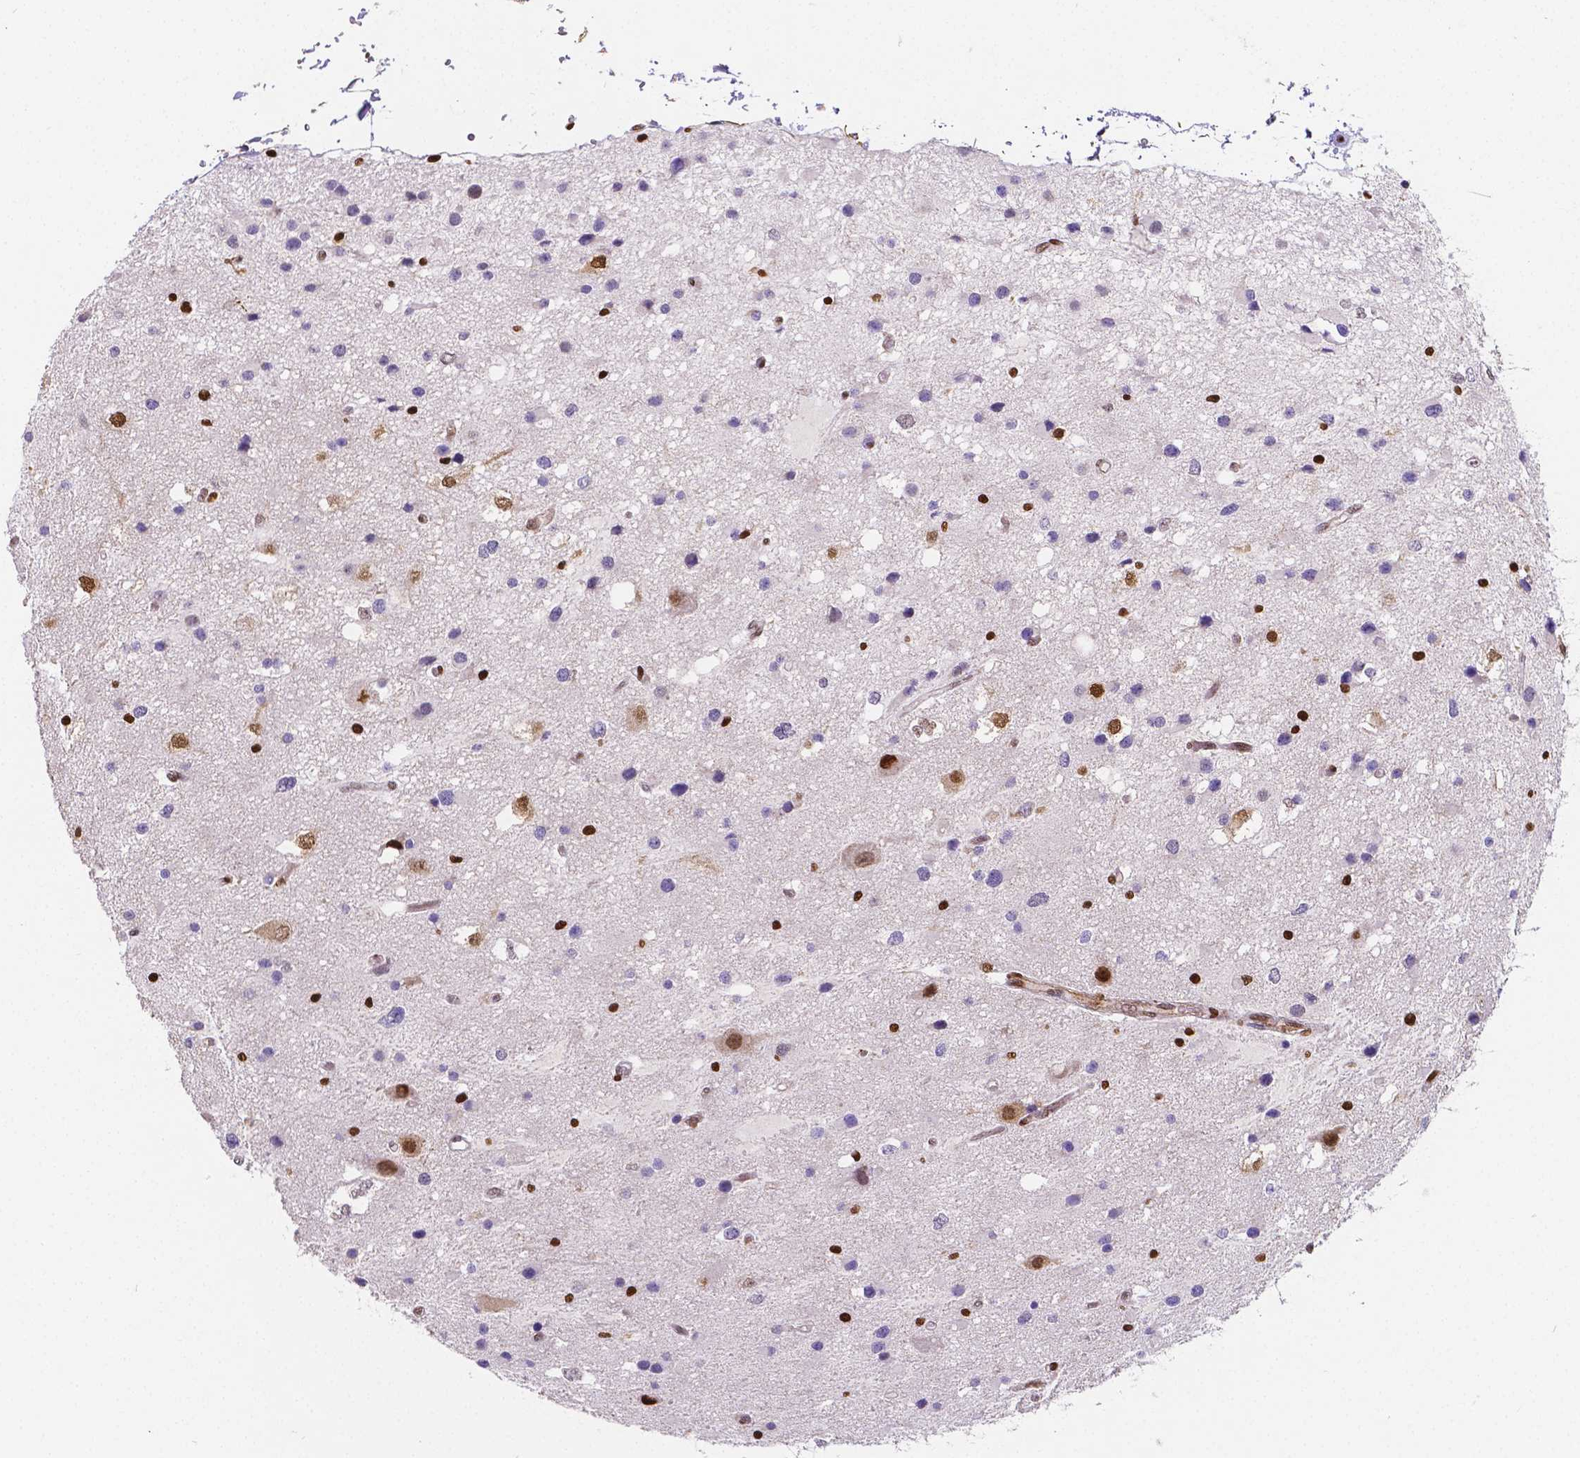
{"staining": {"intensity": "negative", "quantity": "none", "location": "none"}, "tissue": "glioma", "cell_type": "Tumor cells", "image_type": "cancer", "snomed": [{"axis": "morphology", "description": "Glioma, malignant, Low grade"}, {"axis": "topography", "description": "Brain"}], "caption": "Photomicrograph shows no protein staining in tumor cells of malignant glioma (low-grade) tissue. The staining is performed using DAB brown chromogen with nuclei counter-stained in using hematoxylin.", "gene": "MEF2C", "patient": {"sex": "female", "age": 32}}